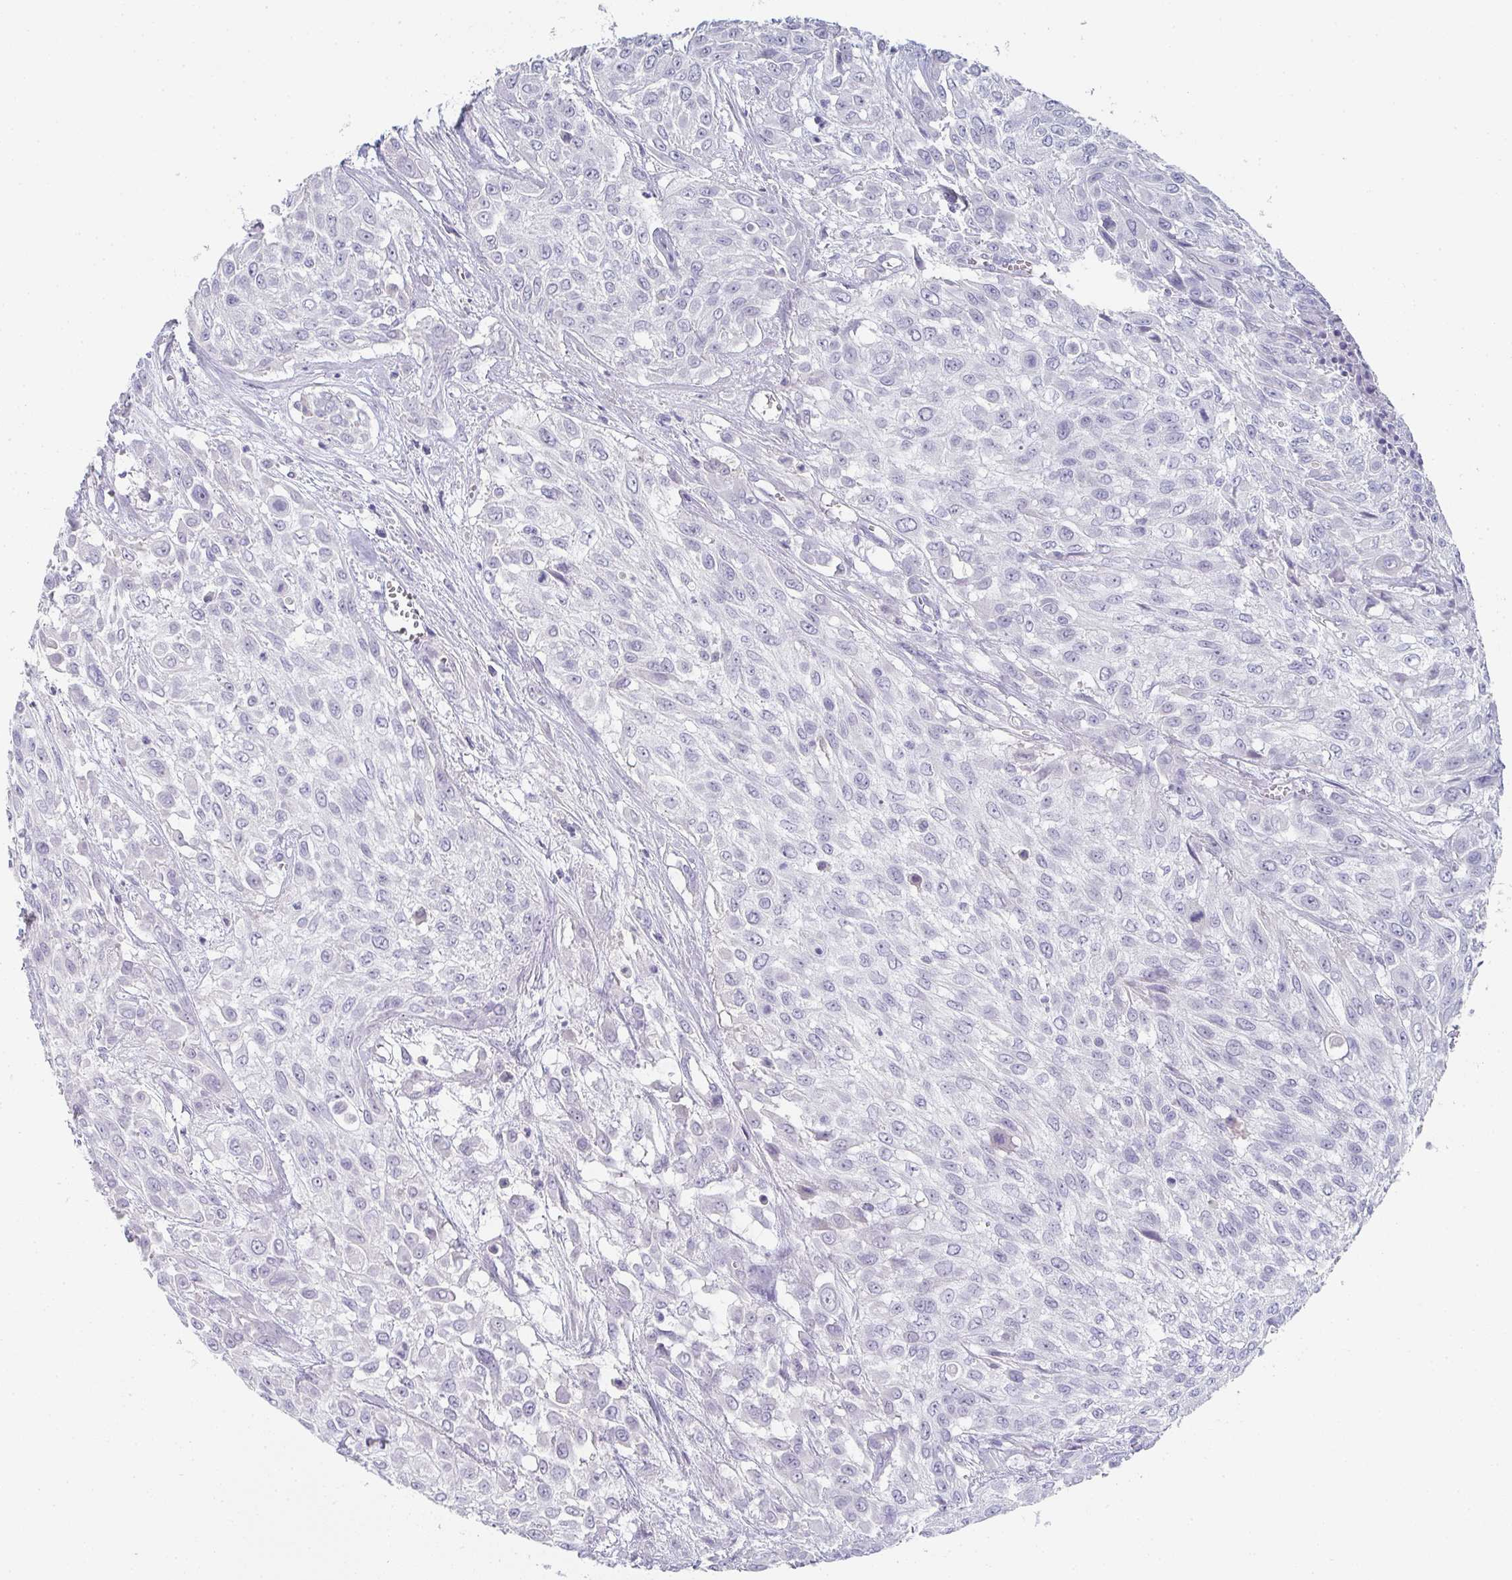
{"staining": {"intensity": "negative", "quantity": "none", "location": "none"}, "tissue": "urothelial cancer", "cell_type": "Tumor cells", "image_type": "cancer", "snomed": [{"axis": "morphology", "description": "Urothelial carcinoma, High grade"}, {"axis": "topography", "description": "Urinary bladder"}], "caption": "This photomicrograph is of urothelial cancer stained with immunohistochemistry to label a protein in brown with the nuclei are counter-stained blue. There is no staining in tumor cells.", "gene": "NOXRED1", "patient": {"sex": "male", "age": 57}}